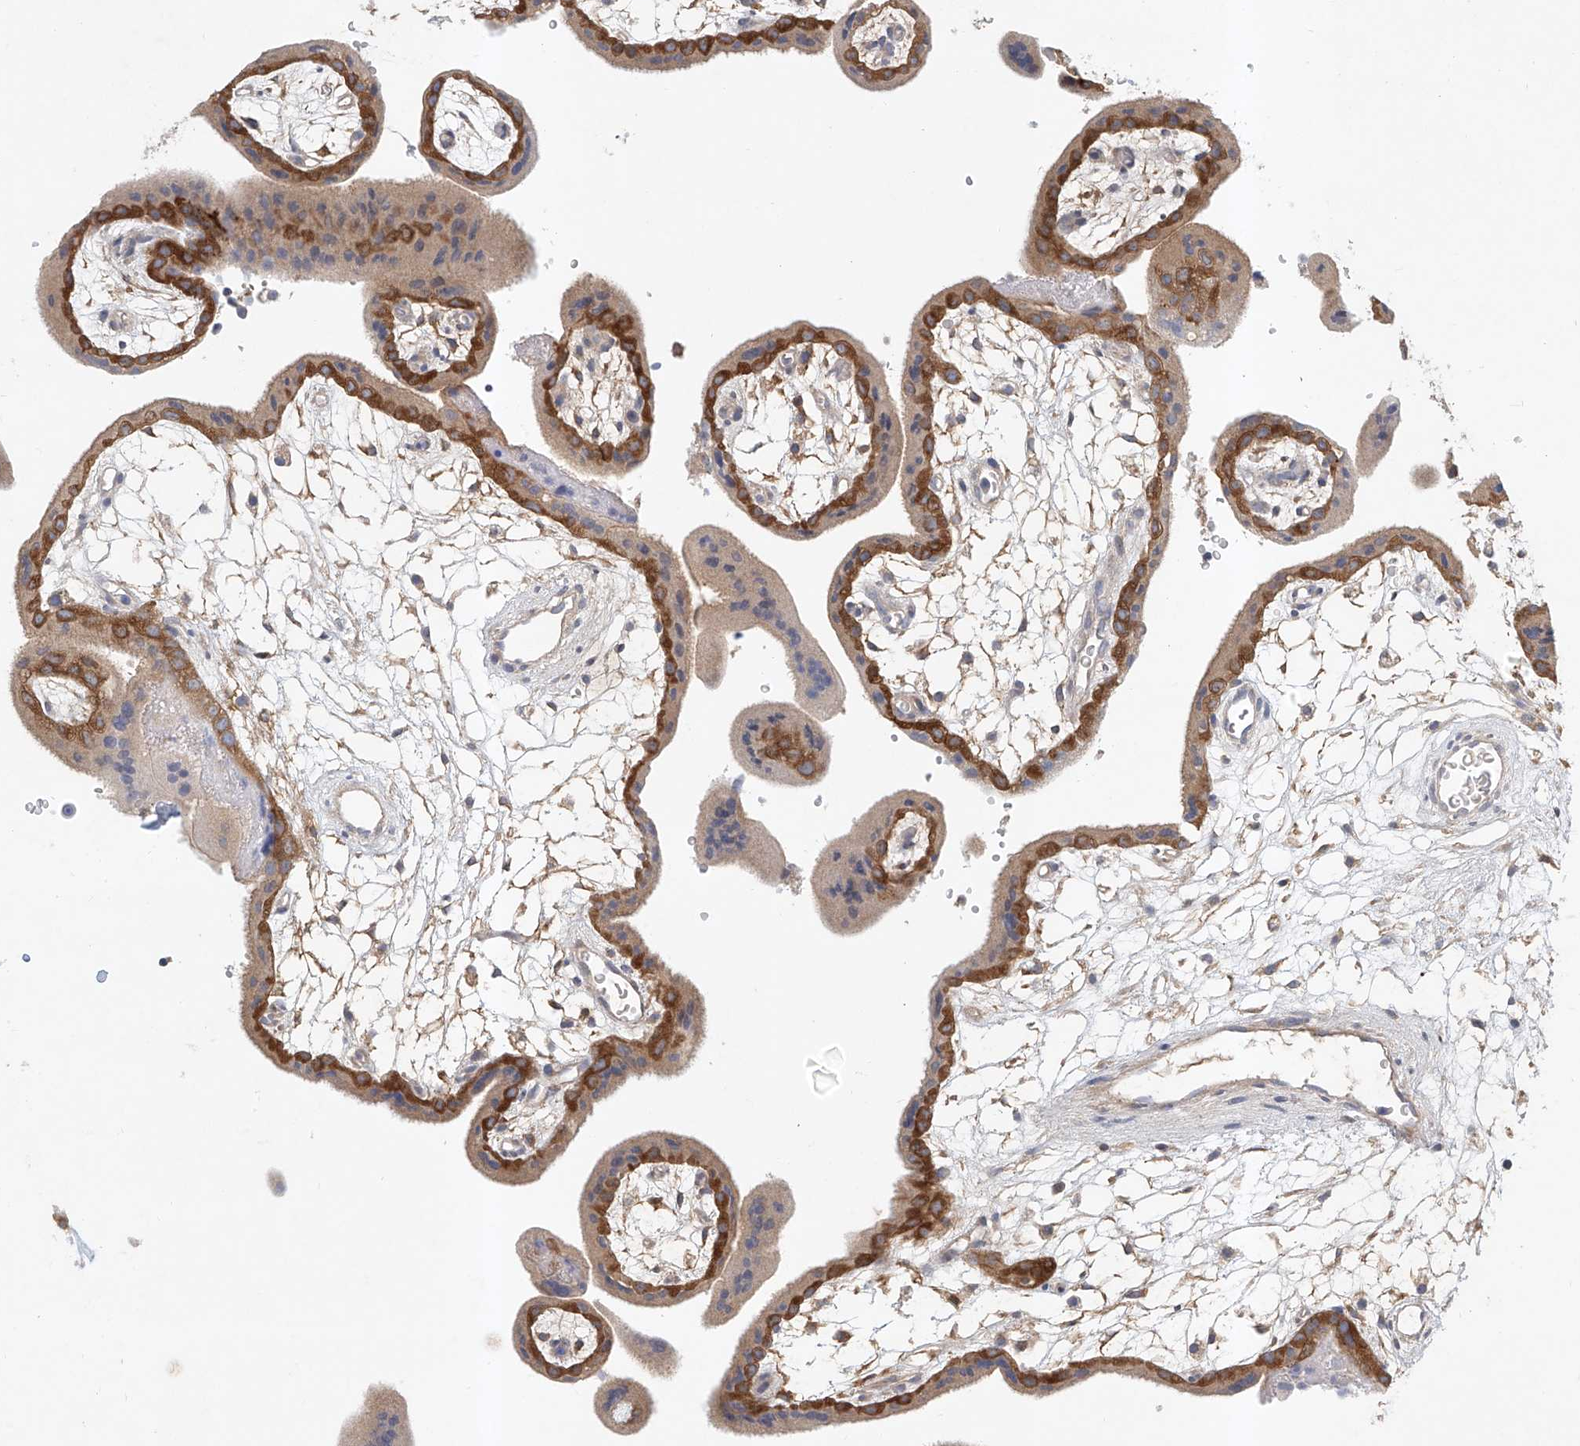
{"staining": {"intensity": "strong", "quantity": ">75%", "location": "cytoplasmic/membranous"}, "tissue": "placenta", "cell_type": "Decidual cells", "image_type": "normal", "snomed": [{"axis": "morphology", "description": "Normal tissue, NOS"}, {"axis": "topography", "description": "Placenta"}], "caption": "Approximately >75% of decidual cells in unremarkable placenta demonstrate strong cytoplasmic/membranous protein expression as visualized by brown immunohistochemical staining.", "gene": "CARMIL1", "patient": {"sex": "female", "age": 18}}